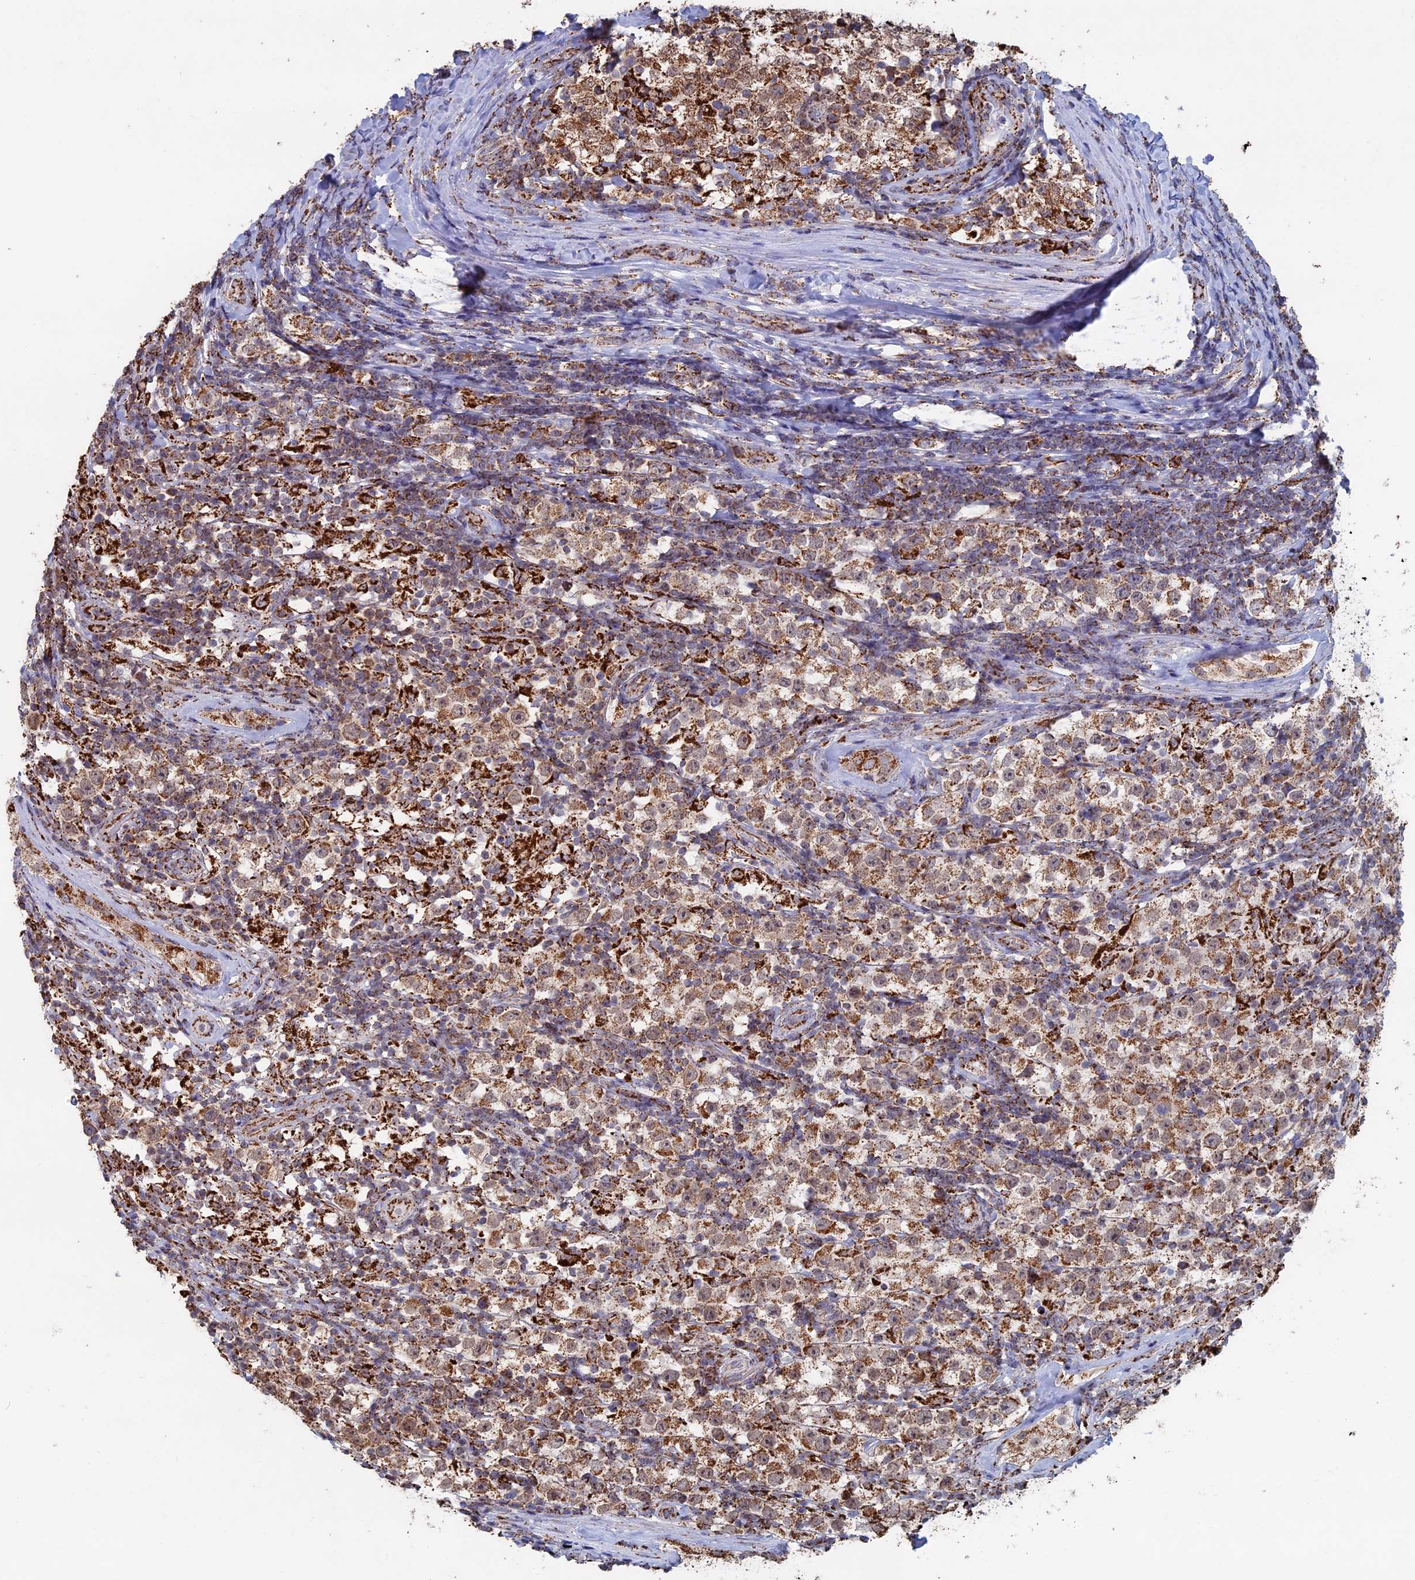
{"staining": {"intensity": "moderate", "quantity": ">75%", "location": "cytoplasmic/membranous"}, "tissue": "testis cancer", "cell_type": "Tumor cells", "image_type": "cancer", "snomed": [{"axis": "morphology", "description": "Normal tissue, NOS"}, {"axis": "morphology", "description": "Urothelial carcinoma, High grade"}, {"axis": "morphology", "description": "Seminoma, NOS"}, {"axis": "morphology", "description": "Carcinoma, Embryonal, NOS"}, {"axis": "topography", "description": "Urinary bladder"}, {"axis": "topography", "description": "Testis"}], "caption": "Protein expression analysis of testis urothelial carcinoma (high-grade) reveals moderate cytoplasmic/membranous positivity in about >75% of tumor cells.", "gene": "SEC24D", "patient": {"sex": "male", "age": 41}}